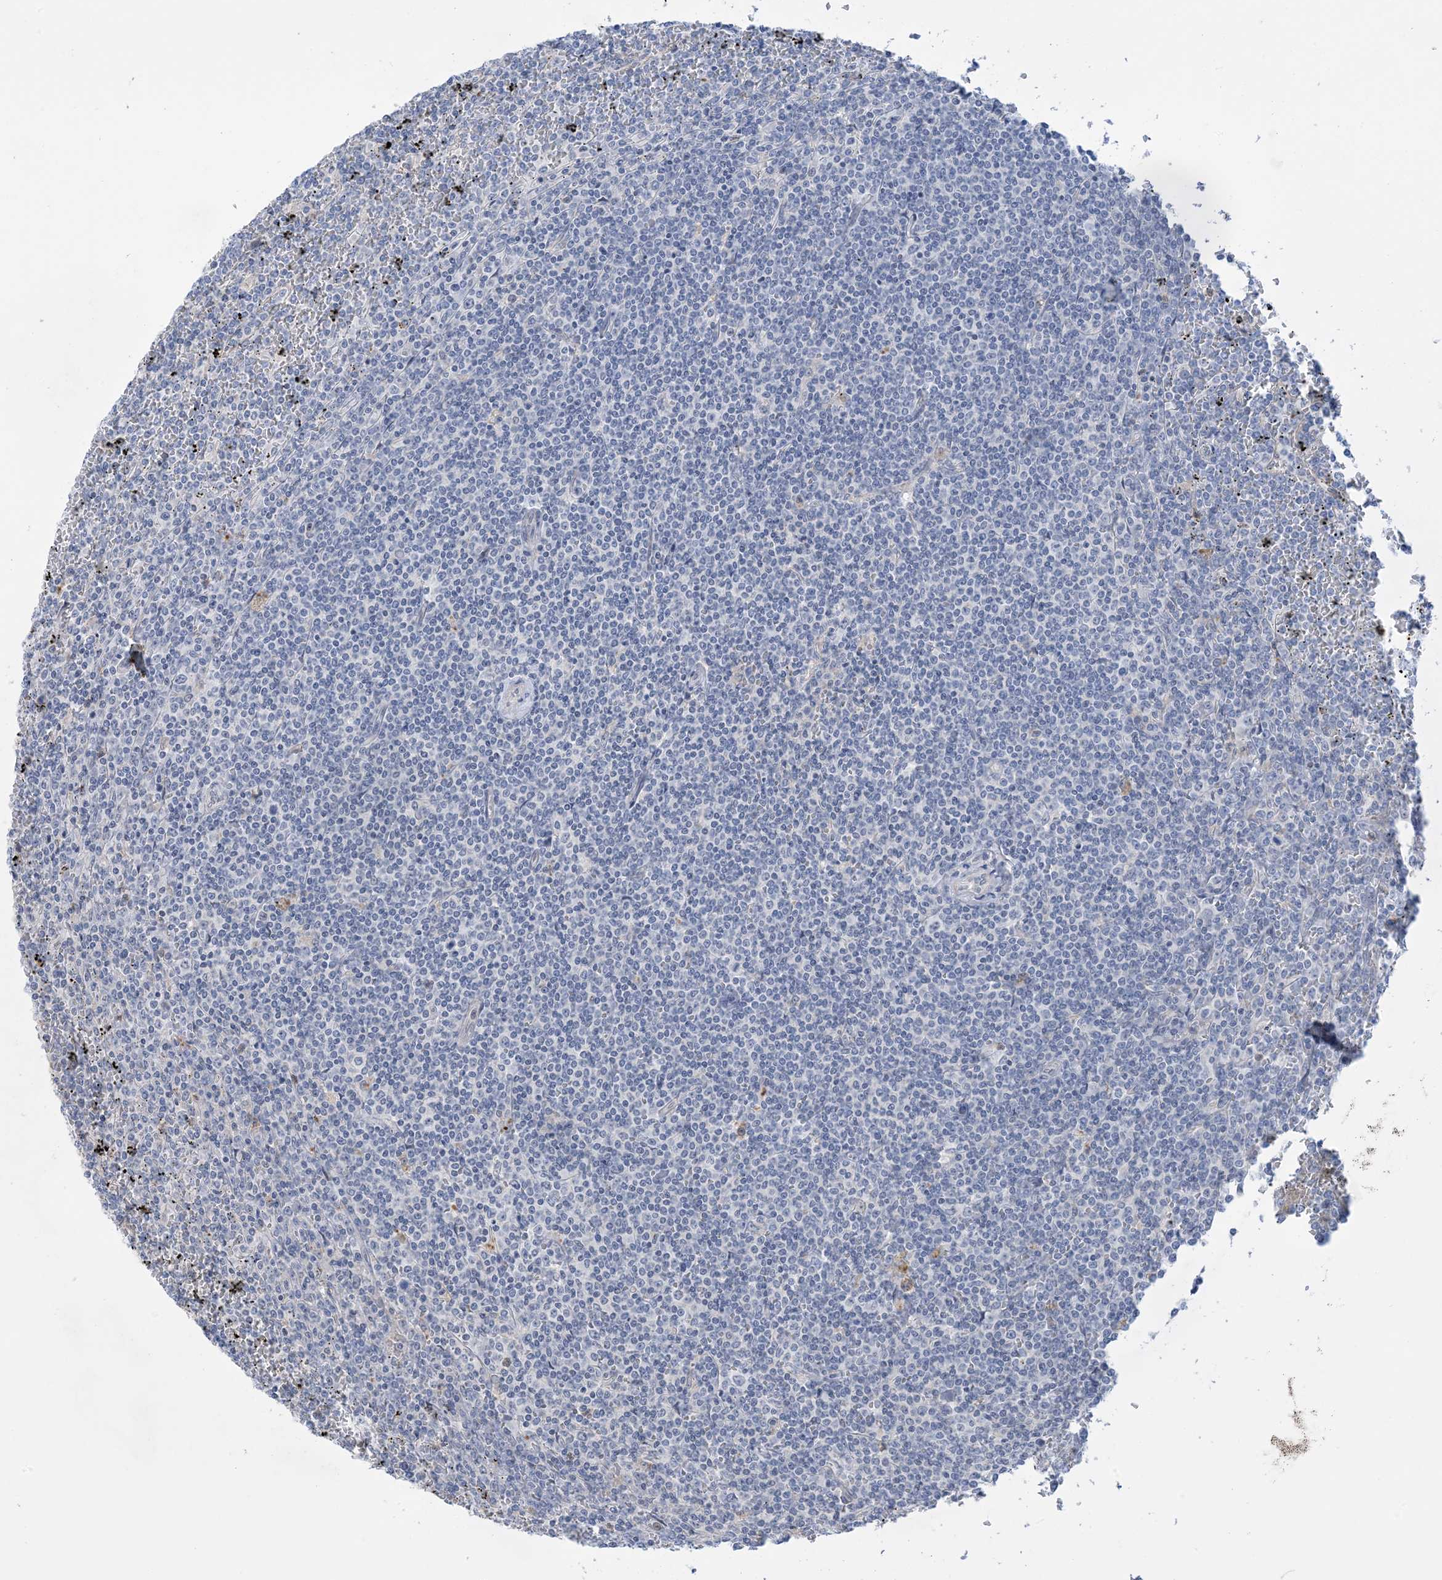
{"staining": {"intensity": "negative", "quantity": "none", "location": "none"}, "tissue": "lymphoma", "cell_type": "Tumor cells", "image_type": "cancer", "snomed": [{"axis": "morphology", "description": "Malignant lymphoma, non-Hodgkin's type, Low grade"}, {"axis": "topography", "description": "Spleen"}], "caption": "Immunohistochemistry (IHC) image of neoplastic tissue: human lymphoma stained with DAB exhibits no significant protein expression in tumor cells.", "gene": "TTYH1", "patient": {"sex": "female", "age": 19}}